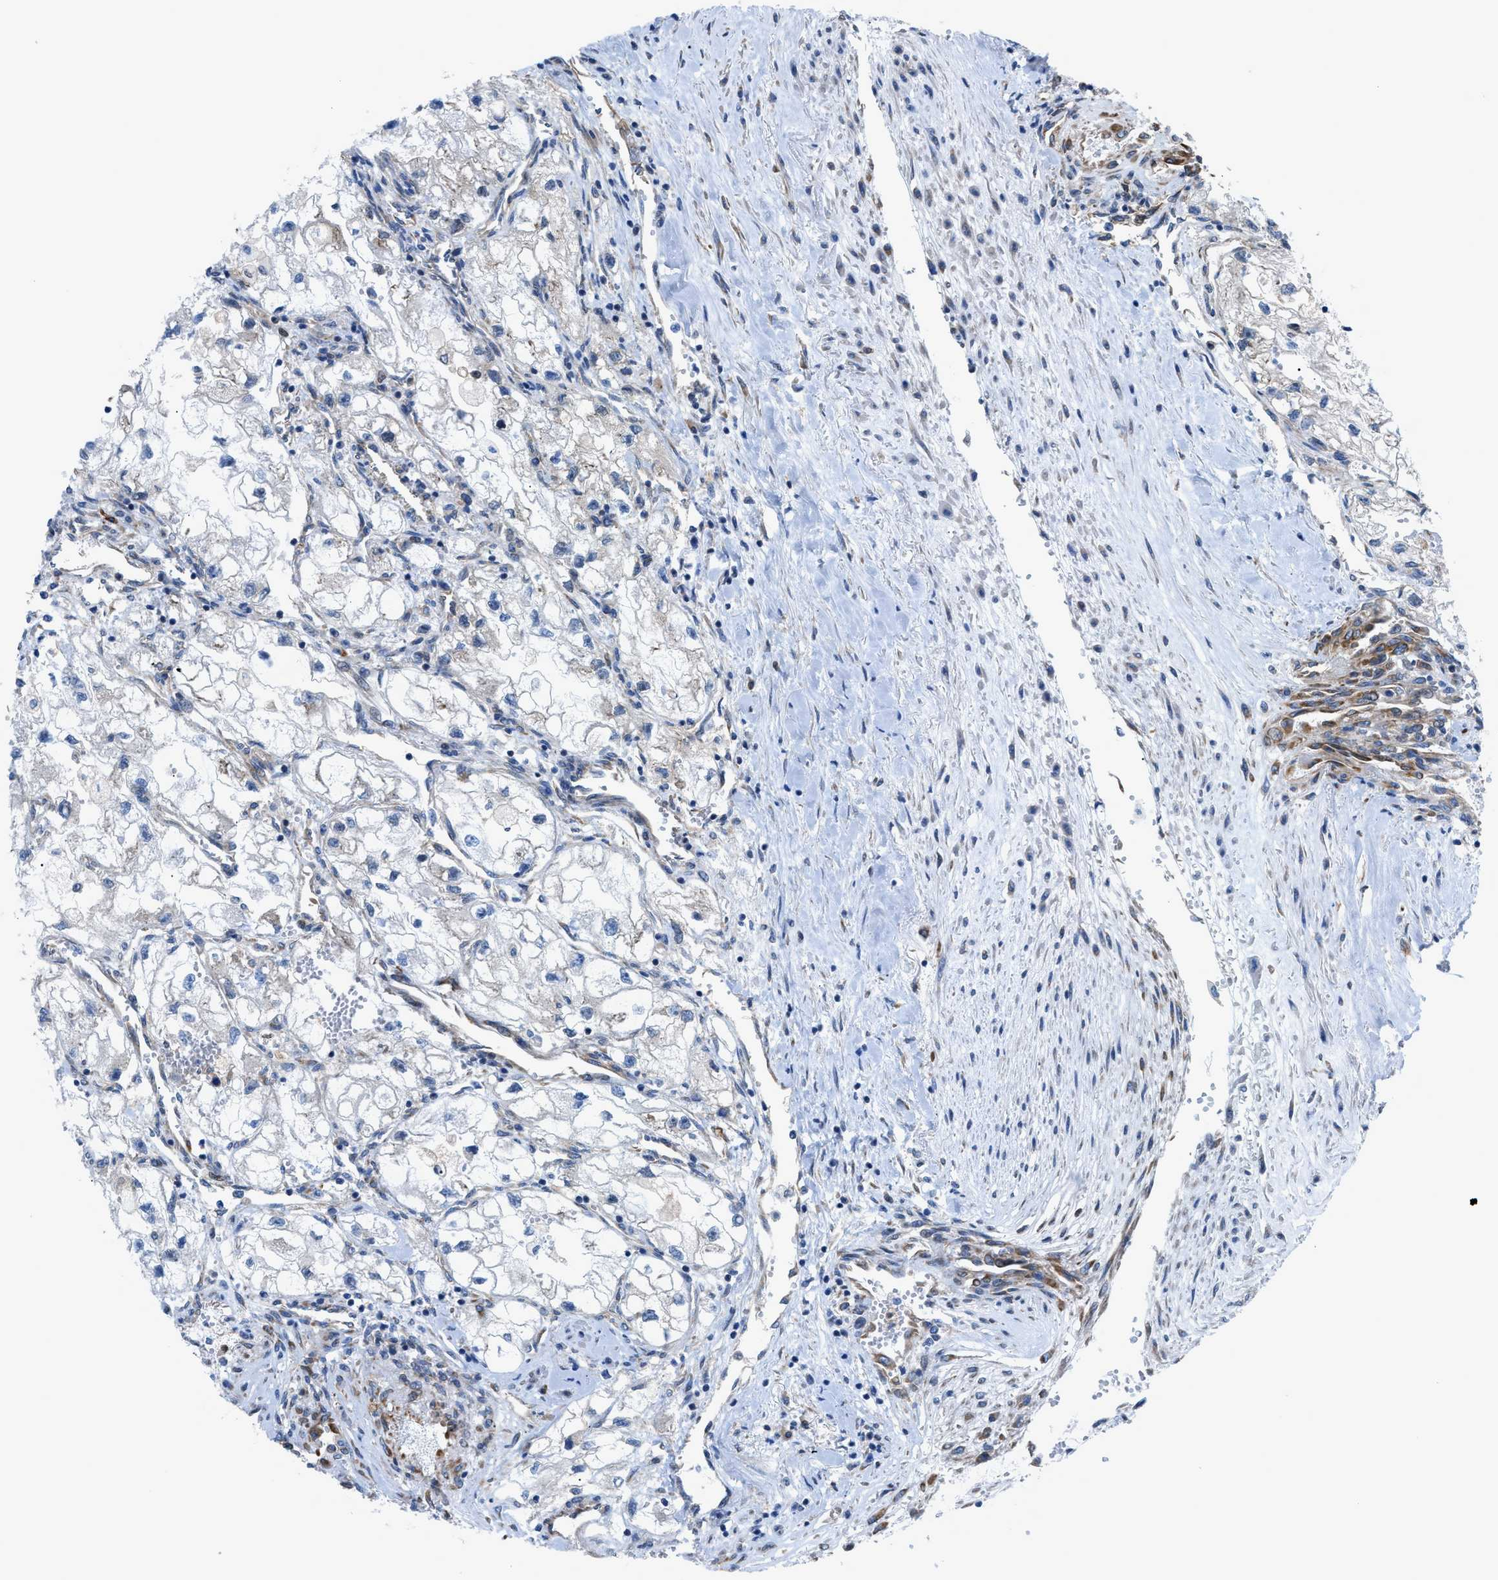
{"staining": {"intensity": "negative", "quantity": "none", "location": "none"}, "tissue": "renal cancer", "cell_type": "Tumor cells", "image_type": "cancer", "snomed": [{"axis": "morphology", "description": "Adenocarcinoma, NOS"}, {"axis": "topography", "description": "Kidney"}], "caption": "This is a photomicrograph of immunohistochemistry (IHC) staining of renal adenocarcinoma, which shows no positivity in tumor cells.", "gene": "DMAC1", "patient": {"sex": "female", "age": 70}}